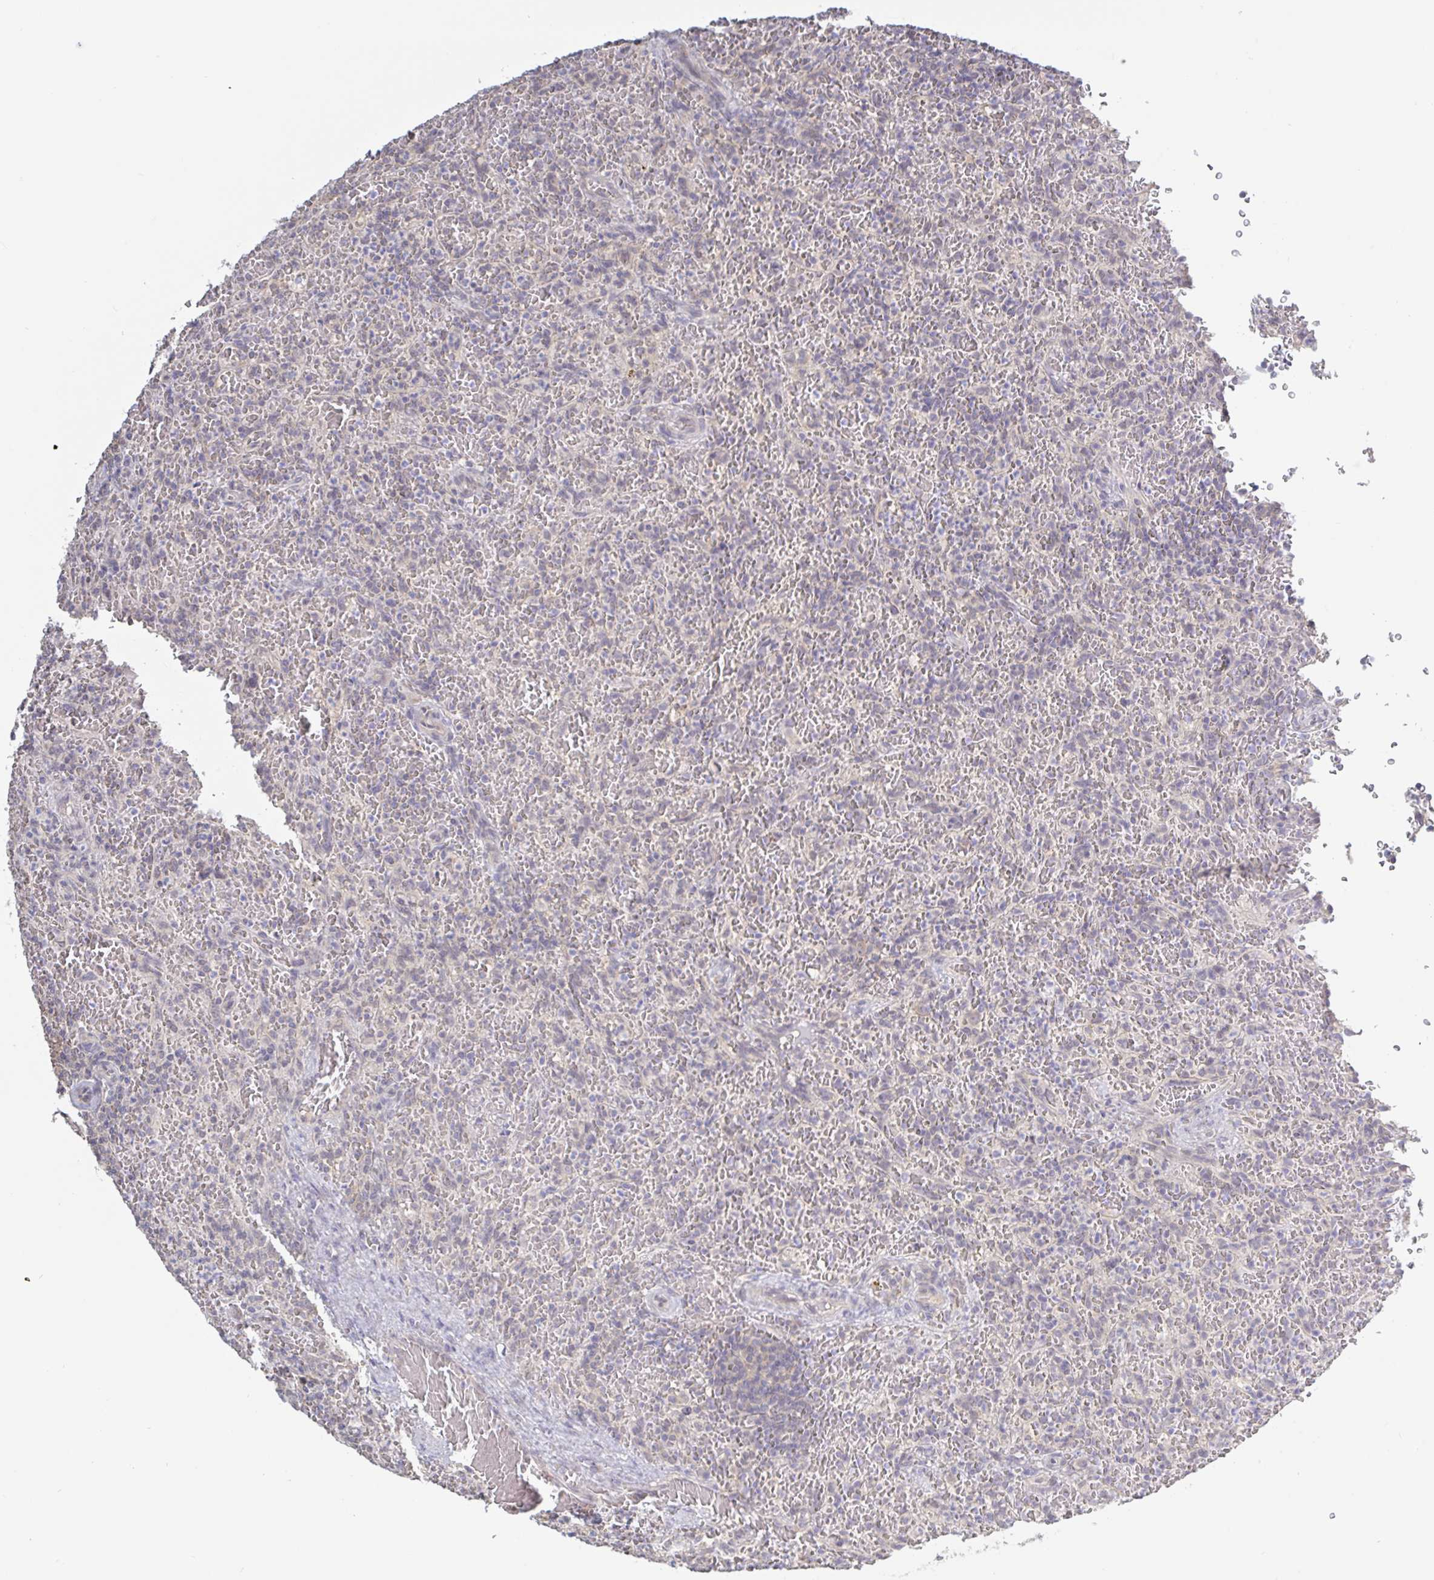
{"staining": {"intensity": "negative", "quantity": "none", "location": "none"}, "tissue": "lymphoma", "cell_type": "Tumor cells", "image_type": "cancer", "snomed": [{"axis": "morphology", "description": "Malignant lymphoma, non-Hodgkin's type, Low grade"}, {"axis": "topography", "description": "Spleen"}], "caption": "The immunohistochemistry (IHC) micrograph has no significant positivity in tumor cells of low-grade malignant lymphoma, non-Hodgkin's type tissue.", "gene": "HYPK", "patient": {"sex": "female", "age": 64}}